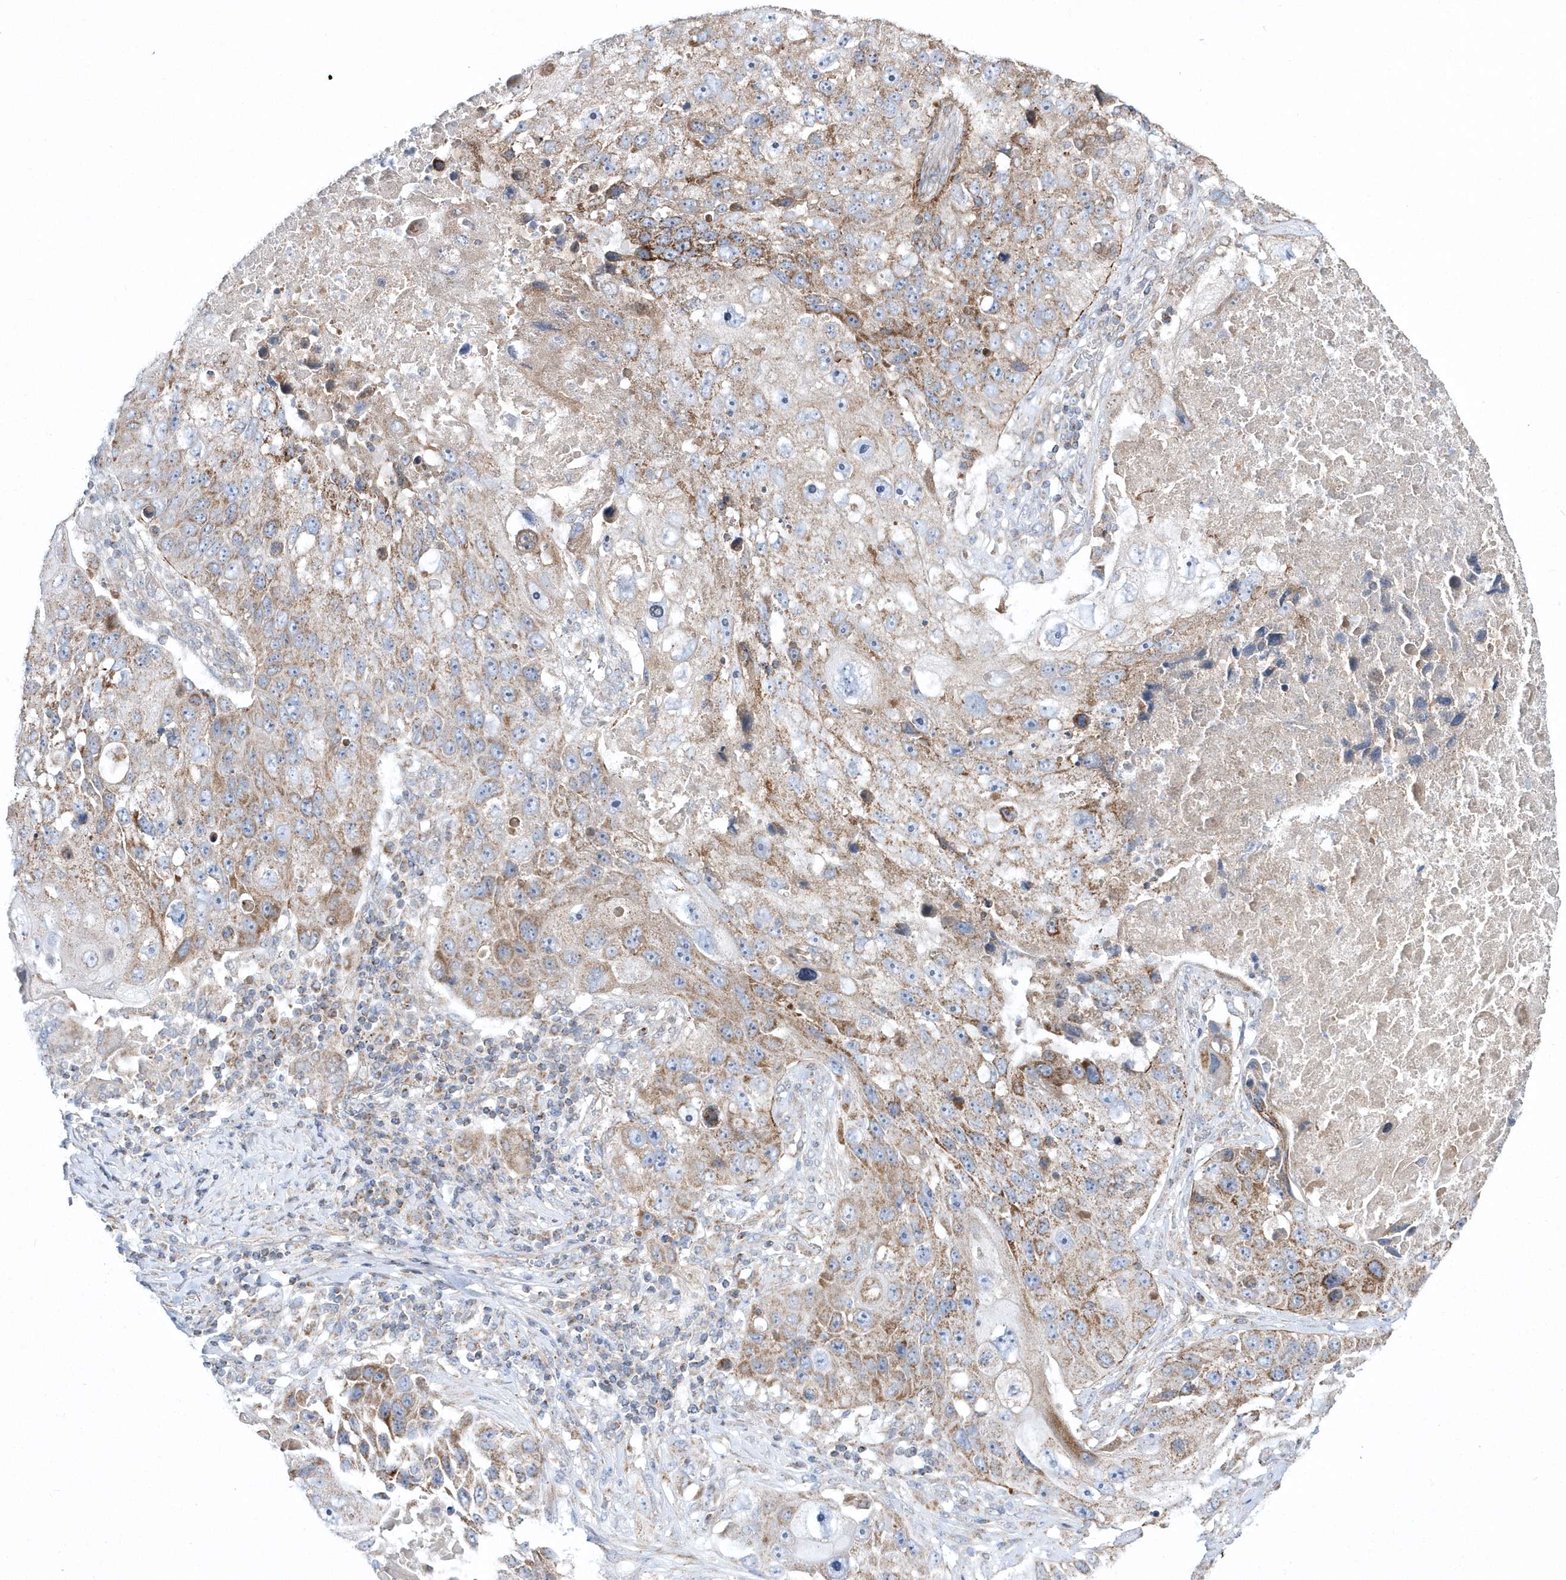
{"staining": {"intensity": "moderate", "quantity": "25%-75%", "location": "cytoplasmic/membranous"}, "tissue": "lung cancer", "cell_type": "Tumor cells", "image_type": "cancer", "snomed": [{"axis": "morphology", "description": "Squamous cell carcinoma, NOS"}, {"axis": "topography", "description": "Lung"}], "caption": "Immunohistochemistry (IHC) micrograph of neoplastic tissue: squamous cell carcinoma (lung) stained using IHC reveals medium levels of moderate protein expression localized specifically in the cytoplasmic/membranous of tumor cells, appearing as a cytoplasmic/membranous brown color.", "gene": "OPA1", "patient": {"sex": "male", "age": 61}}